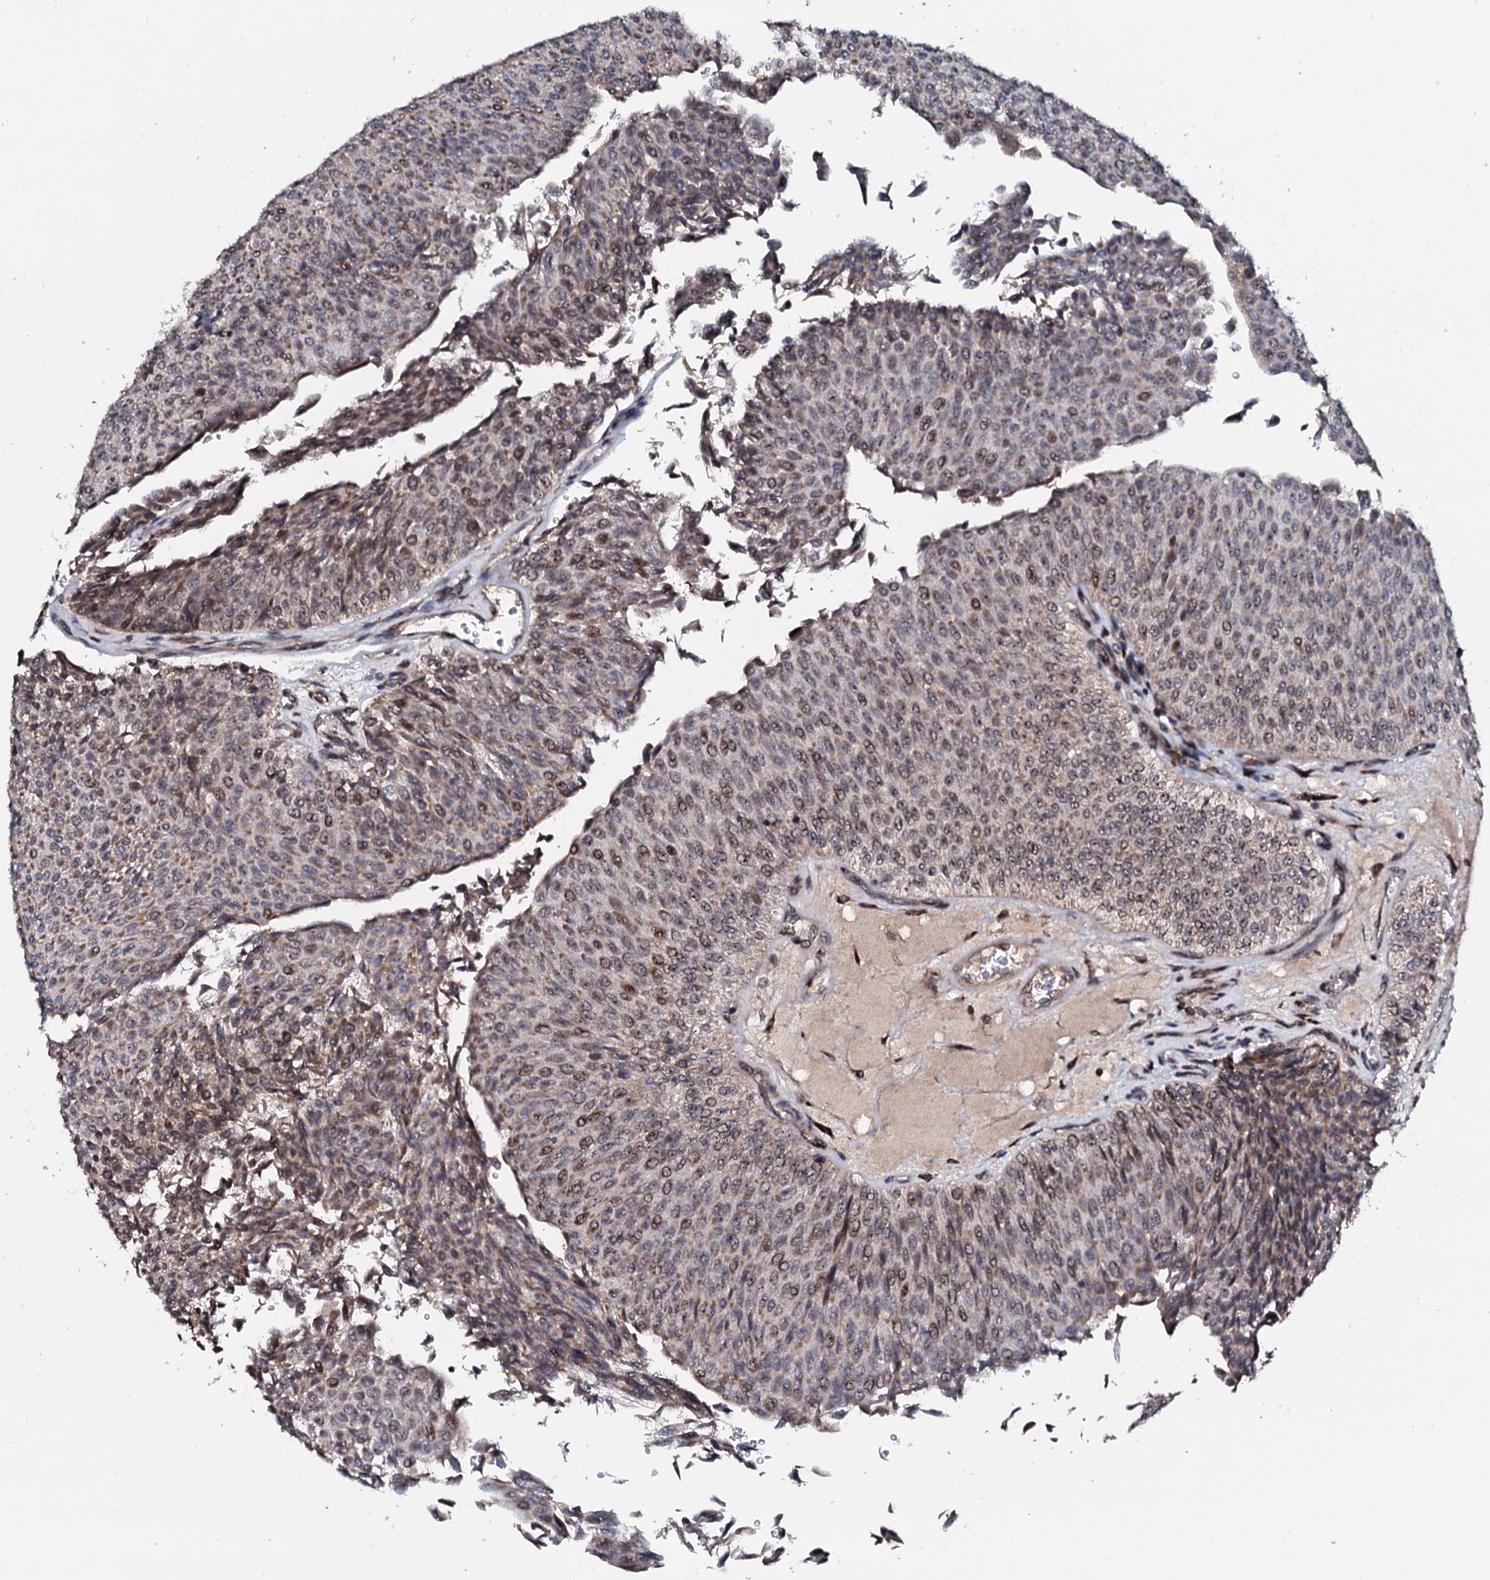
{"staining": {"intensity": "moderate", "quantity": "<25%", "location": "nuclear"}, "tissue": "urothelial cancer", "cell_type": "Tumor cells", "image_type": "cancer", "snomed": [{"axis": "morphology", "description": "Urothelial carcinoma, Low grade"}, {"axis": "topography", "description": "Urinary bladder"}], "caption": "Brown immunohistochemical staining in urothelial cancer shows moderate nuclear expression in about <25% of tumor cells.", "gene": "FAM111A", "patient": {"sex": "male", "age": 78}}